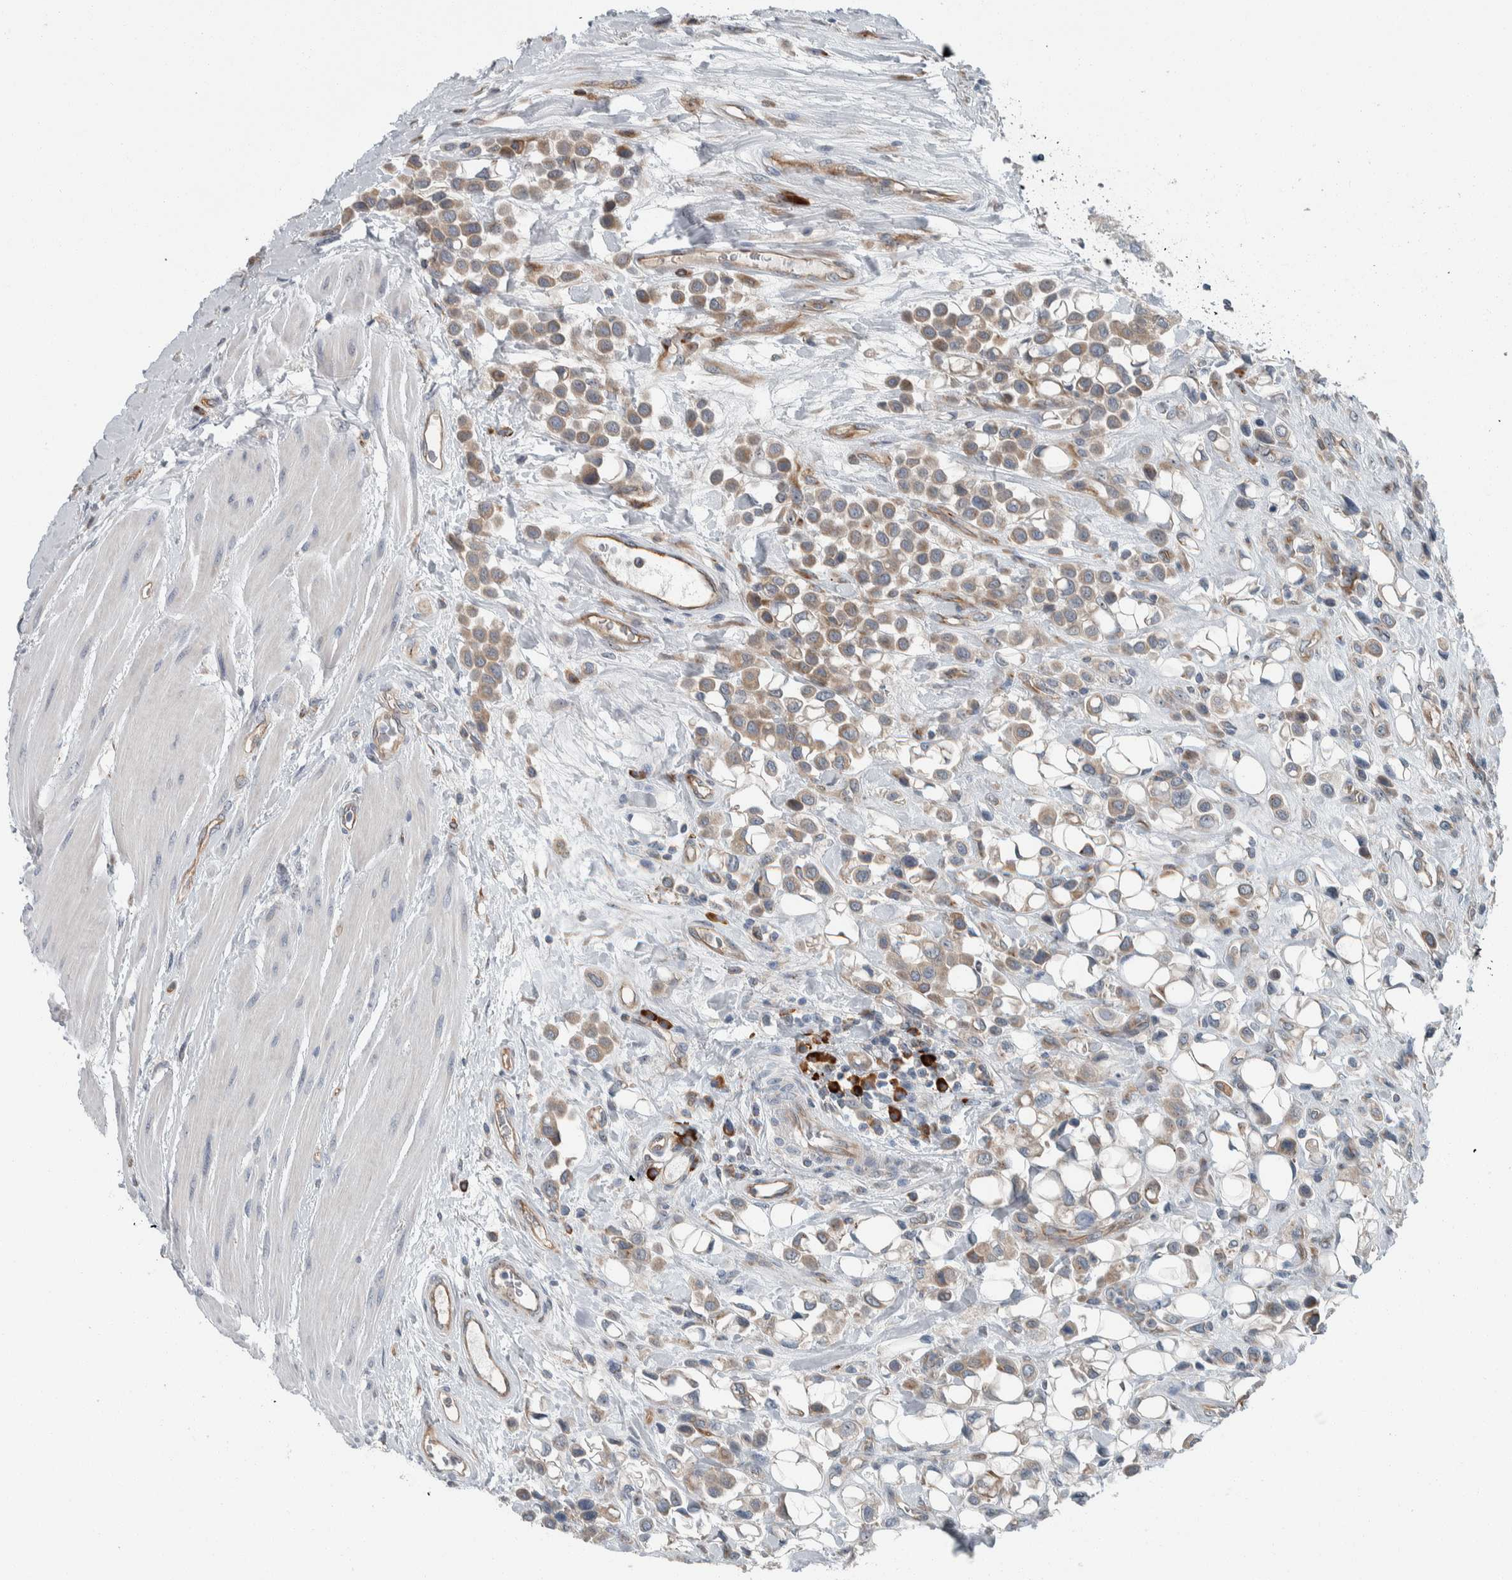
{"staining": {"intensity": "weak", "quantity": ">75%", "location": "cytoplasmic/membranous"}, "tissue": "urothelial cancer", "cell_type": "Tumor cells", "image_type": "cancer", "snomed": [{"axis": "morphology", "description": "Urothelial carcinoma, High grade"}, {"axis": "topography", "description": "Urinary bladder"}], "caption": "Immunohistochemistry of urothelial cancer exhibits low levels of weak cytoplasmic/membranous positivity in about >75% of tumor cells.", "gene": "USP25", "patient": {"sex": "male", "age": 50}}